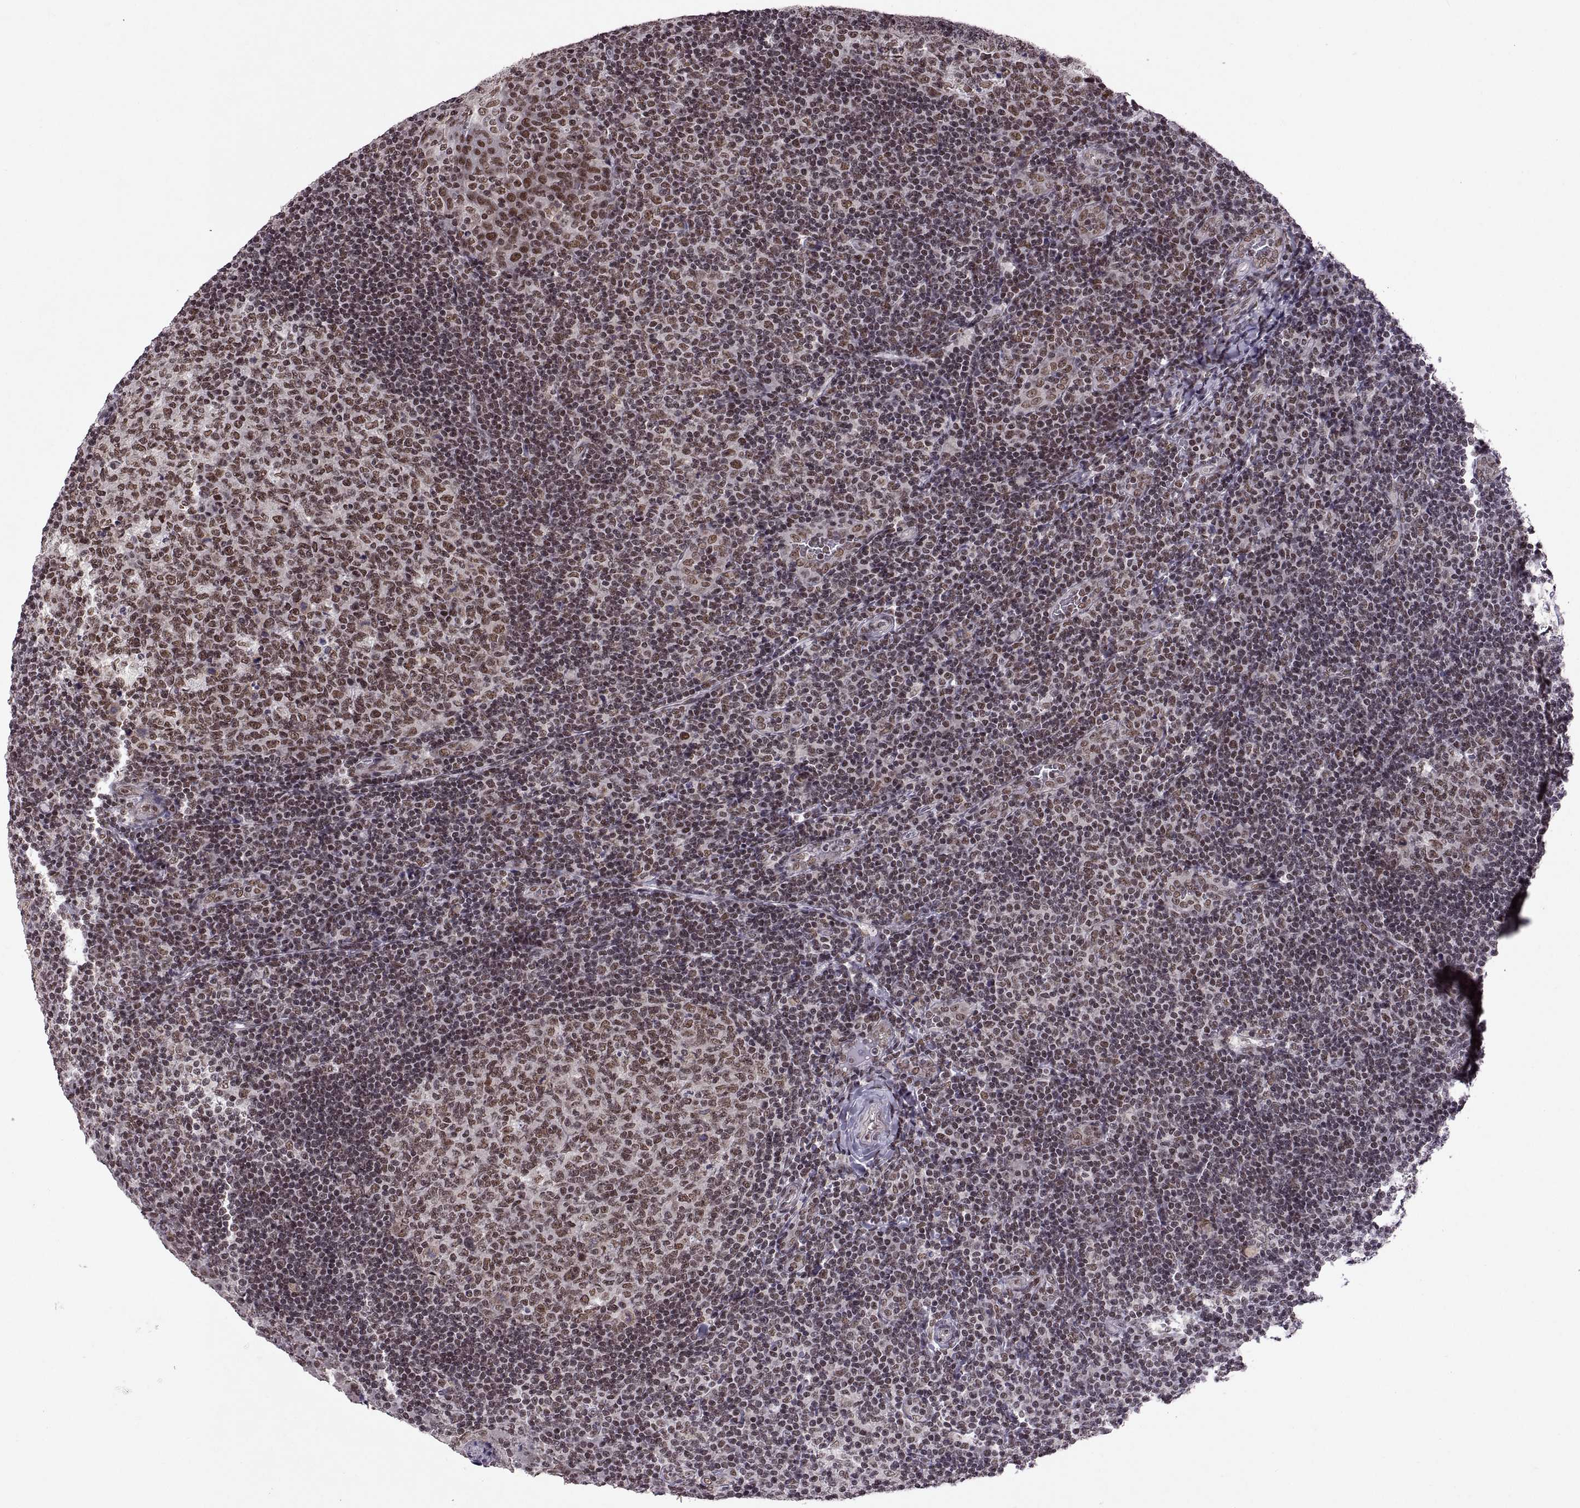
{"staining": {"intensity": "moderate", "quantity": ">75%", "location": "nuclear"}, "tissue": "tonsil", "cell_type": "Germinal center cells", "image_type": "normal", "snomed": [{"axis": "morphology", "description": "Normal tissue, NOS"}, {"axis": "topography", "description": "Tonsil"}], "caption": "Brown immunohistochemical staining in benign tonsil demonstrates moderate nuclear positivity in about >75% of germinal center cells.", "gene": "MT1E", "patient": {"sex": "male", "age": 17}}